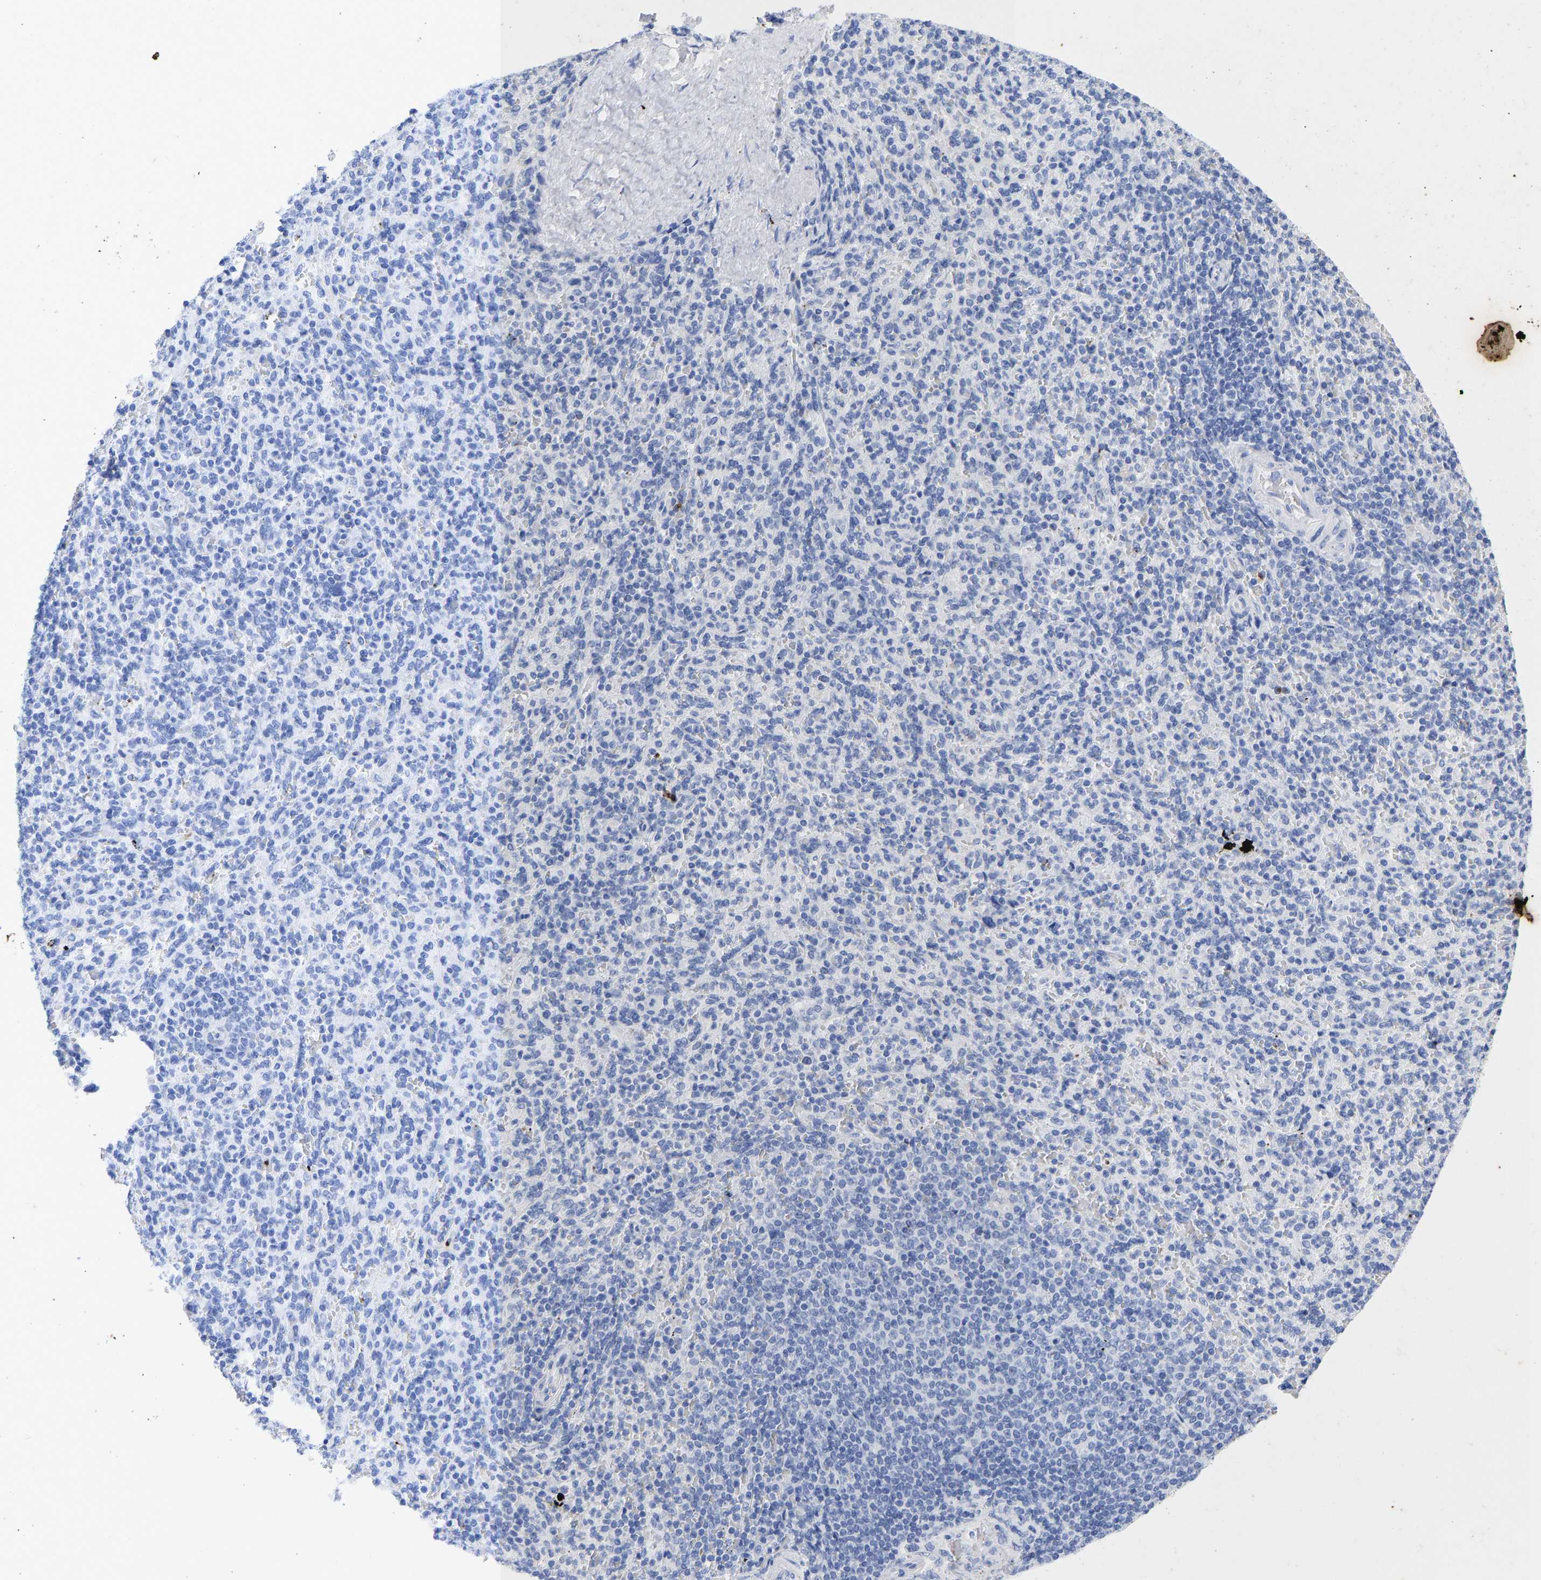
{"staining": {"intensity": "negative", "quantity": "none", "location": "none"}, "tissue": "spleen", "cell_type": "Cells in red pulp", "image_type": "normal", "snomed": [{"axis": "morphology", "description": "Normal tissue, NOS"}, {"axis": "topography", "description": "Spleen"}], "caption": "Immunohistochemistry (IHC) image of normal spleen: human spleen stained with DAB exhibits no significant protein staining in cells in red pulp.", "gene": "KRT1", "patient": {"sex": "male", "age": 36}}